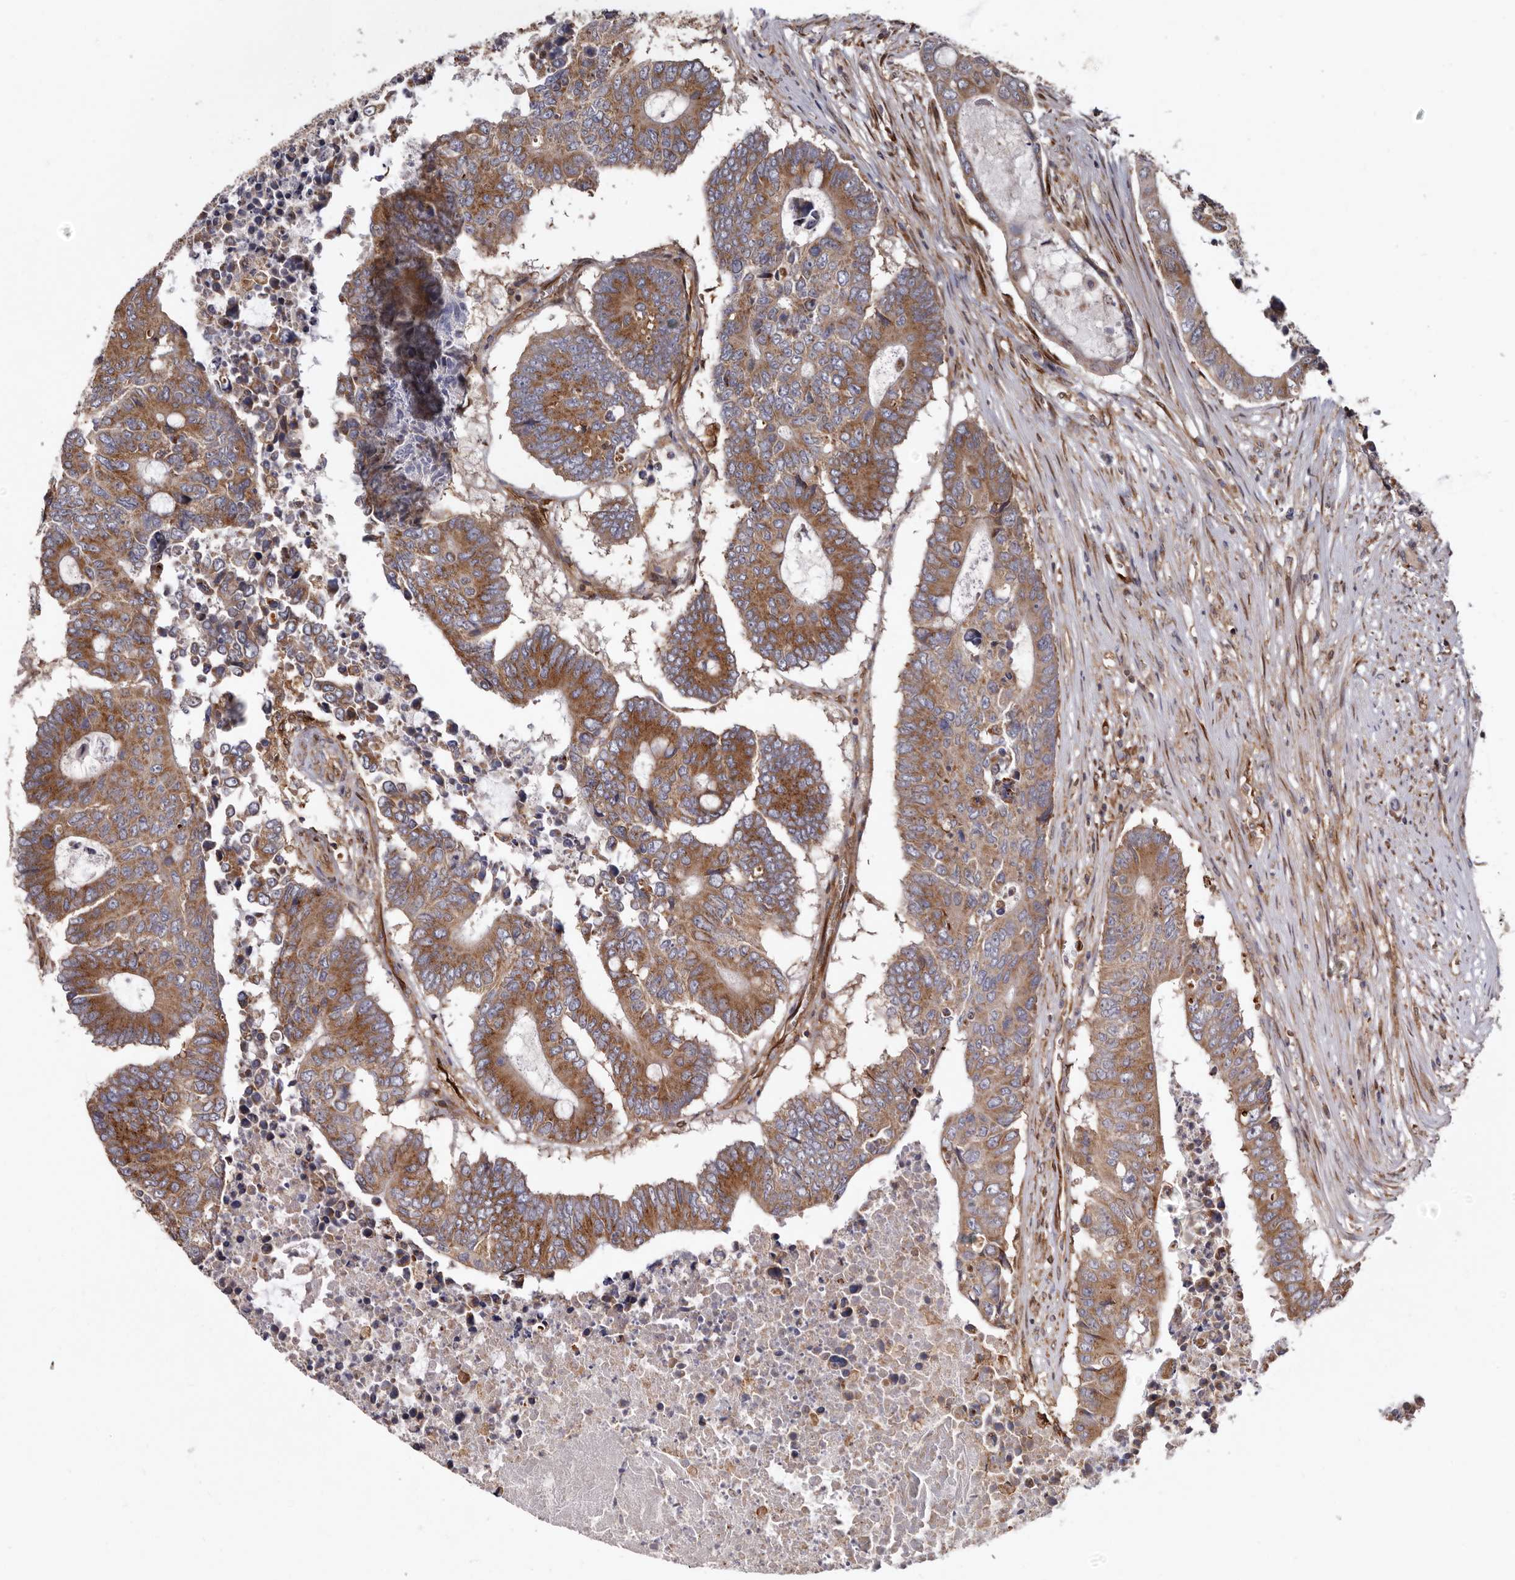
{"staining": {"intensity": "moderate", "quantity": ">75%", "location": "cytoplasmic/membranous"}, "tissue": "colorectal cancer", "cell_type": "Tumor cells", "image_type": "cancer", "snomed": [{"axis": "morphology", "description": "Adenocarcinoma, NOS"}, {"axis": "topography", "description": "Colon"}], "caption": "Immunohistochemistry (IHC) micrograph of colorectal adenocarcinoma stained for a protein (brown), which displays medium levels of moderate cytoplasmic/membranous expression in approximately >75% of tumor cells.", "gene": "COQ8B", "patient": {"sex": "male", "age": 87}}